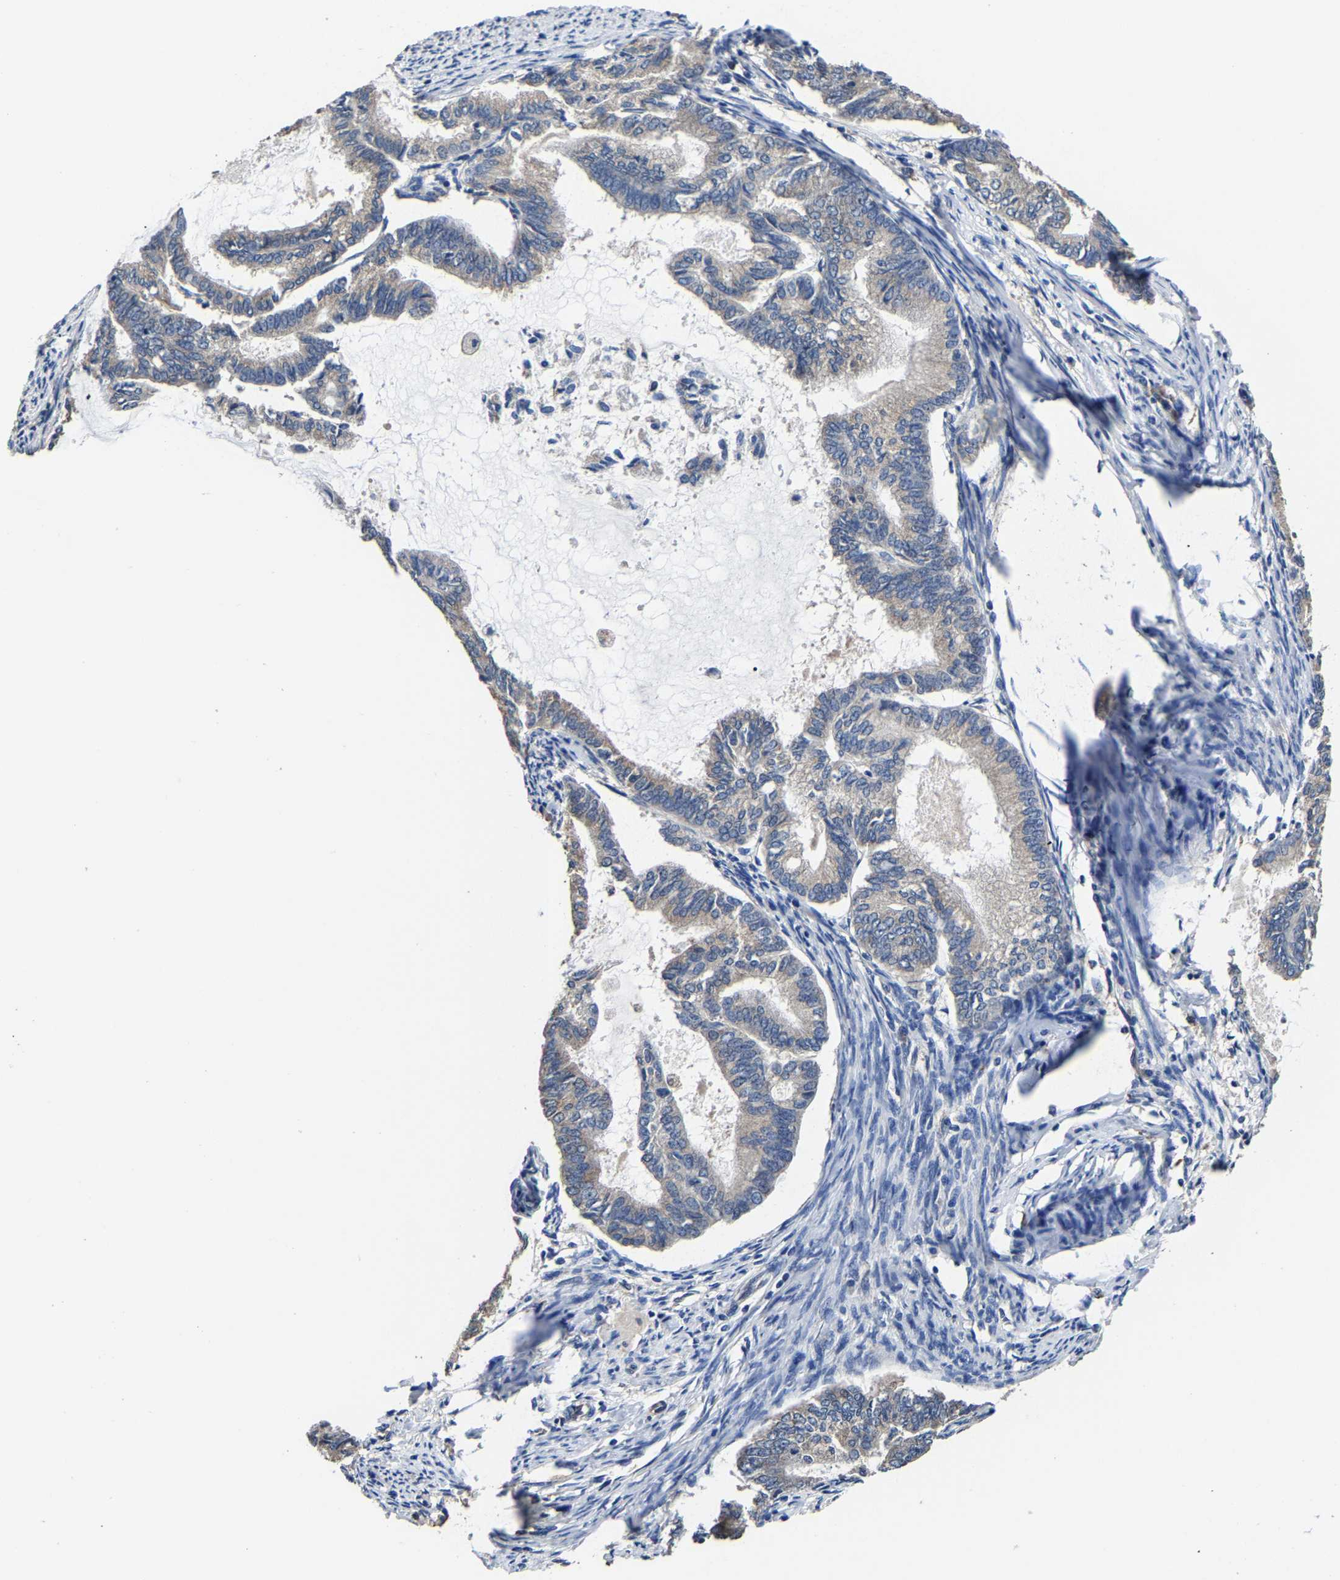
{"staining": {"intensity": "negative", "quantity": "none", "location": "none"}, "tissue": "endometrial cancer", "cell_type": "Tumor cells", "image_type": "cancer", "snomed": [{"axis": "morphology", "description": "Adenocarcinoma, NOS"}, {"axis": "topography", "description": "Endometrium"}], "caption": "Tumor cells are negative for brown protein staining in endometrial cancer. (DAB IHC with hematoxylin counter stain).", "gene": "EBAG9", "patient": {"sex": "female", "age": 86}}